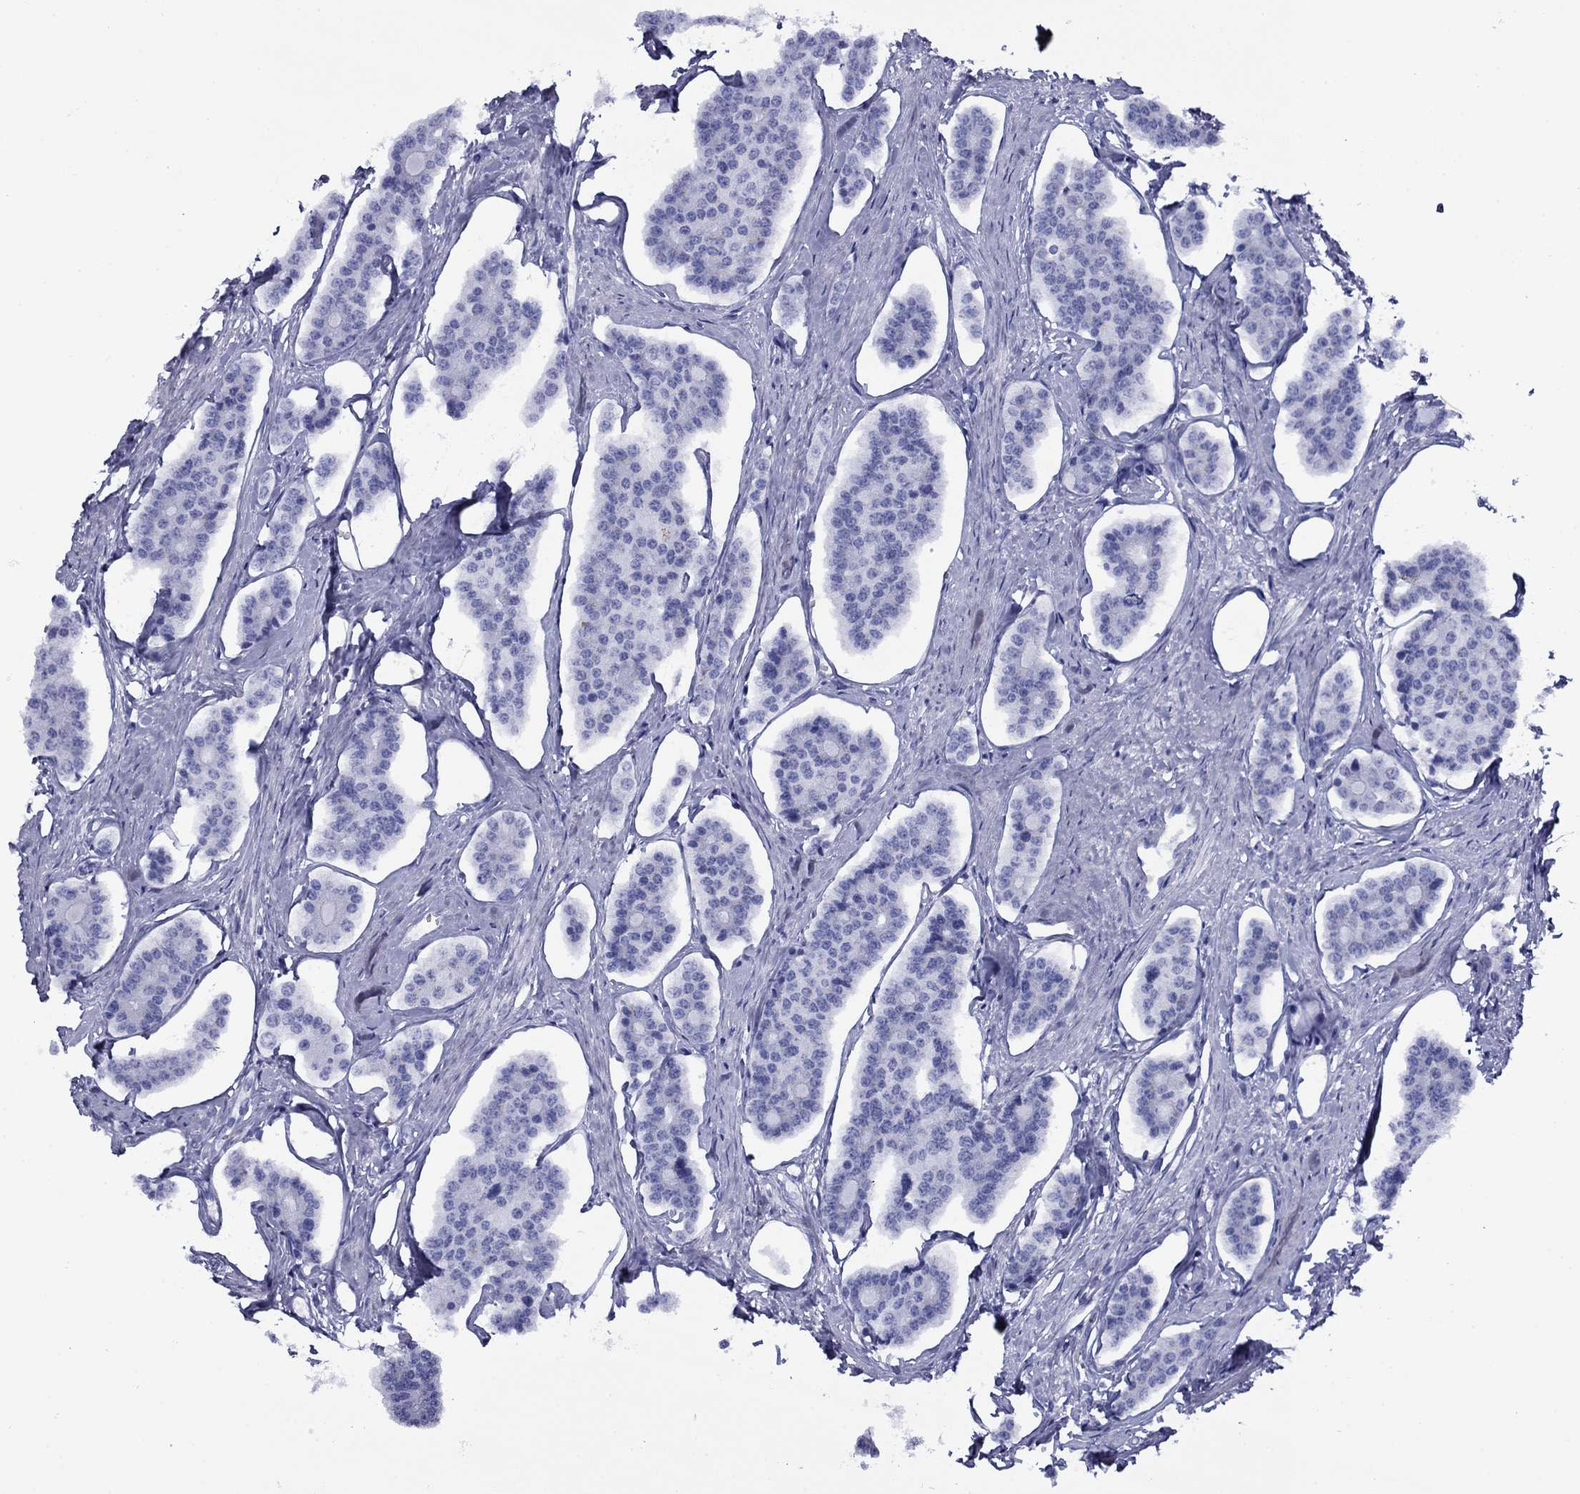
{"staining": {"intensity": "negative", "quantity": "none", "location": "none"}, "tissue": "carcinoid", "cell_type": "Tumor cells", "image_type": "cancer", "snomed": [{"axis": "morphology", "description": "Carcinoid, malignant, NOS"}, {"axis": "topography", "description": "Small intestine"}], "caption": "Malignant carcinoid was stained to show a protein in brown. There is no significant positivity in tumor cells. (Brightfield microscopy of DAB immunohistochemistry (IHC) at high magnification).", "gene": "APOA2", "patient": {"sex": "female", "age": 65}}